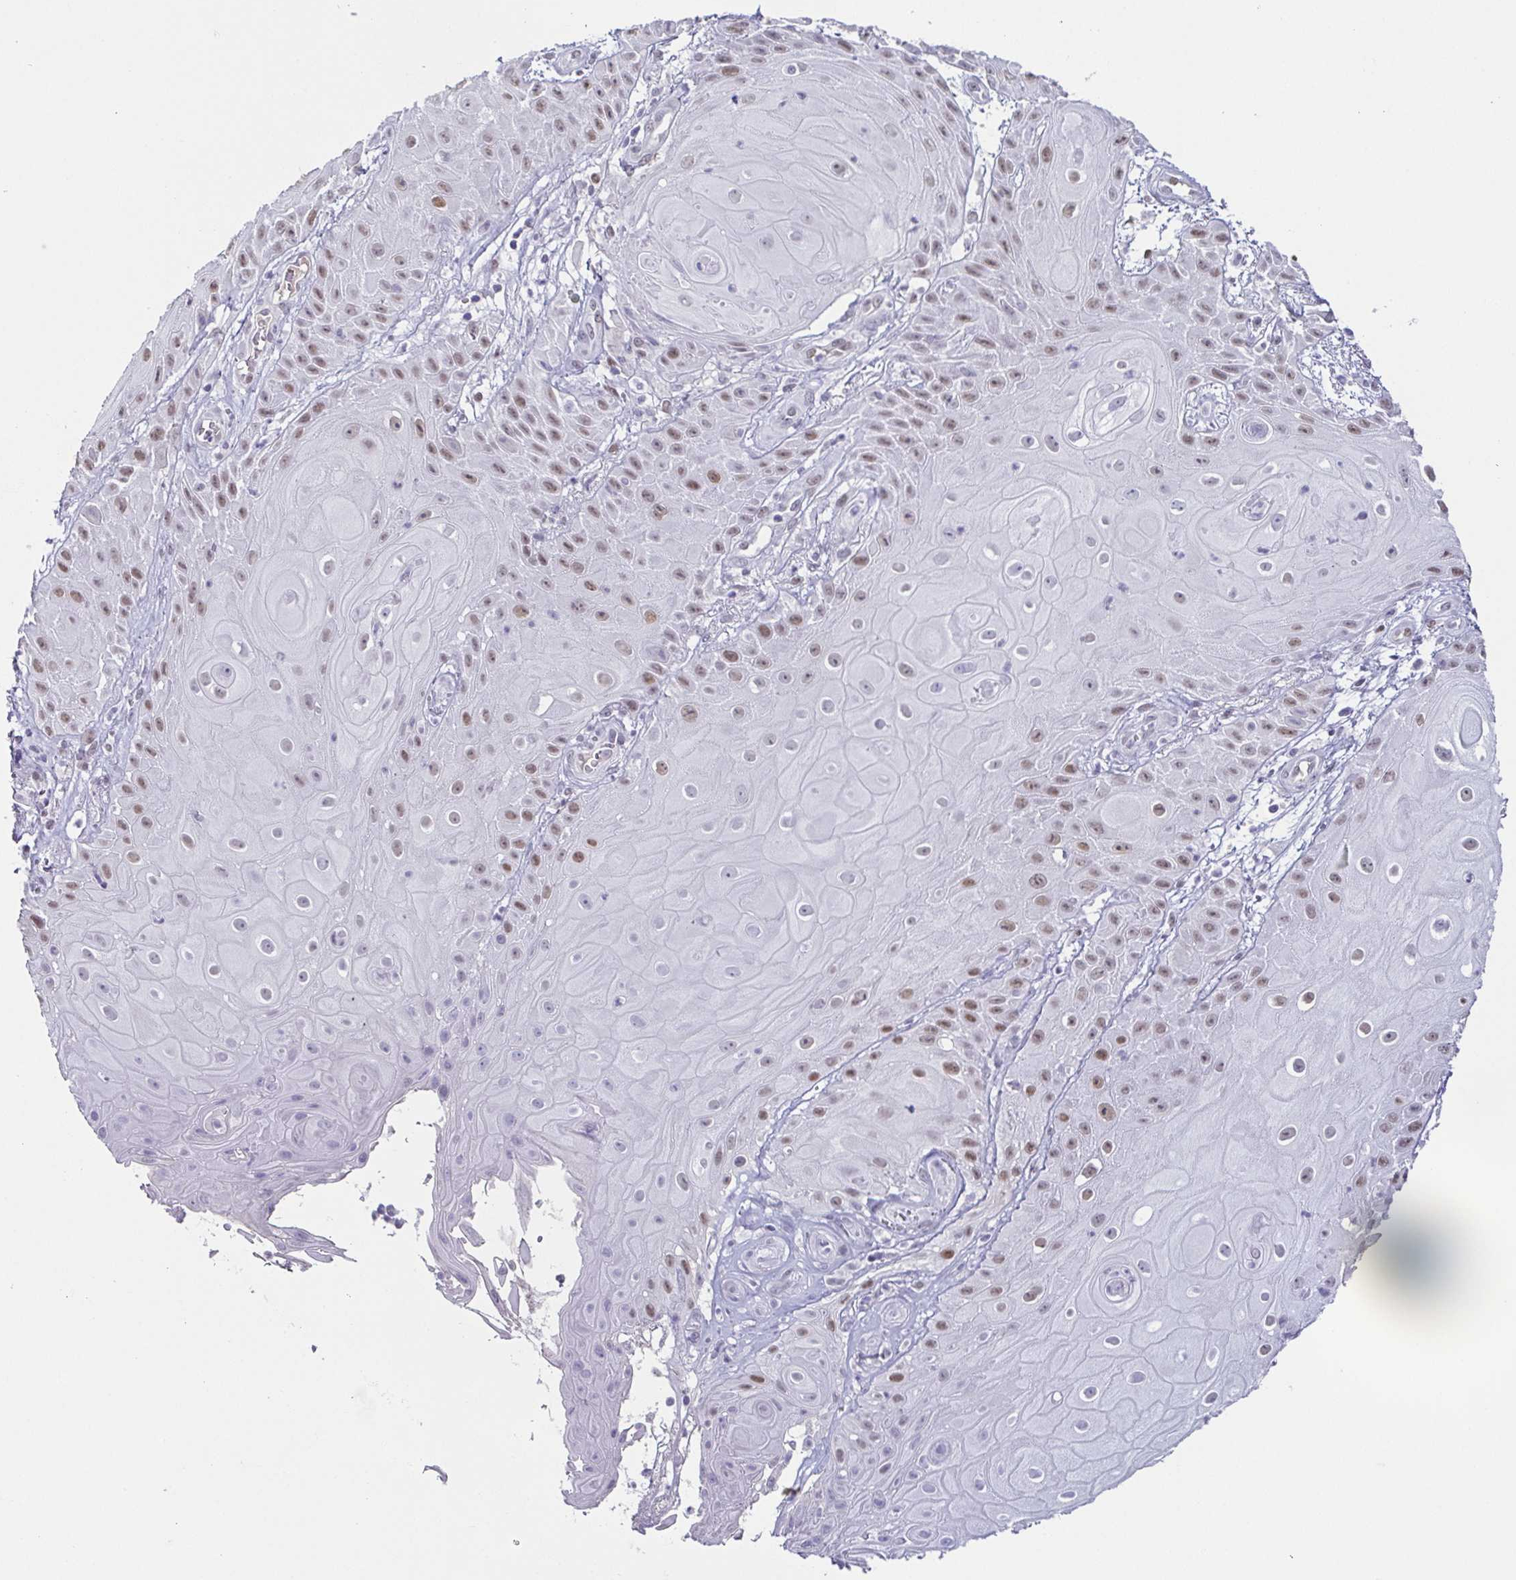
{"staining": {"intensity": "moderate", "quantity": "25%-75%", "location": "nuclear"}, "tissue": "skin cancer", "cell_type": "Tumor cells", "image_type": "cancer", "snomed": [{"axis": "morphology", "description": "Squamous cell carcinoma, NOS"}, {"axis": "topography", "description": "Skin"}], "caption": "Squamous cell carcinoma (skin) stained with a protein marker reveals moderate staining in tumor cells.", "gene": "TCF3", "patient": {"sex": "male", "age": 62}}